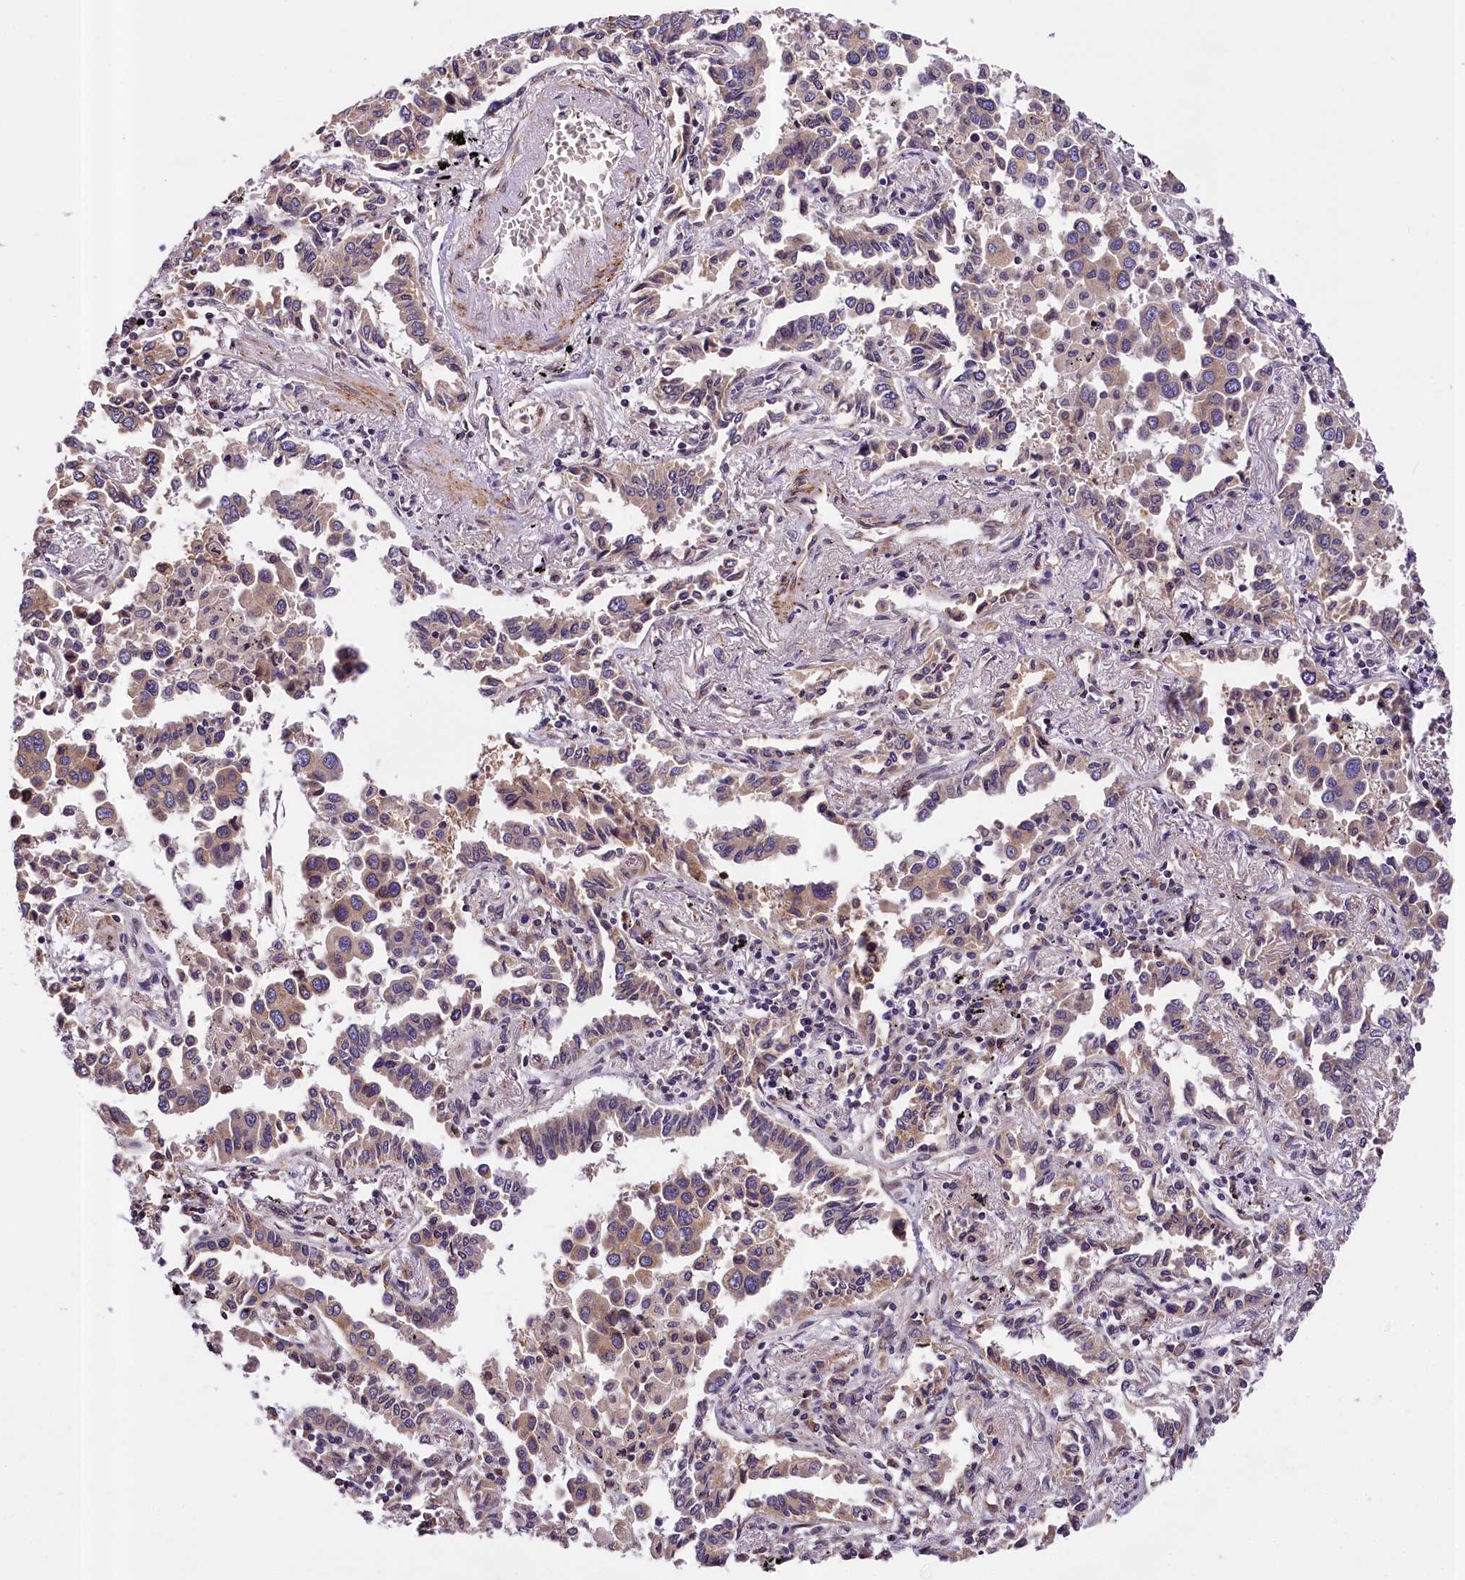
{"staining": {"intensity": "moderate", "quantity": "25%-75%", "location": "cytoplasmic/membranous"}, "tissue": "lung cancer", "cell_type": "Tumor cells", "image_type": "cancer", "snomed": [{"axis": "morphology", "description": "Adenocarcinoma, NOS"}, {"axis": "topography", "description": "Lung"}], "caption": "Protein expression analysis of adenocarcinoma (lung) displays moderate cytoplasmic/membranous staining in approximately 25%-75% of tumor cells.", "gene": "SUPV3L1", "patient": {"sex": "male", "age": 67}}